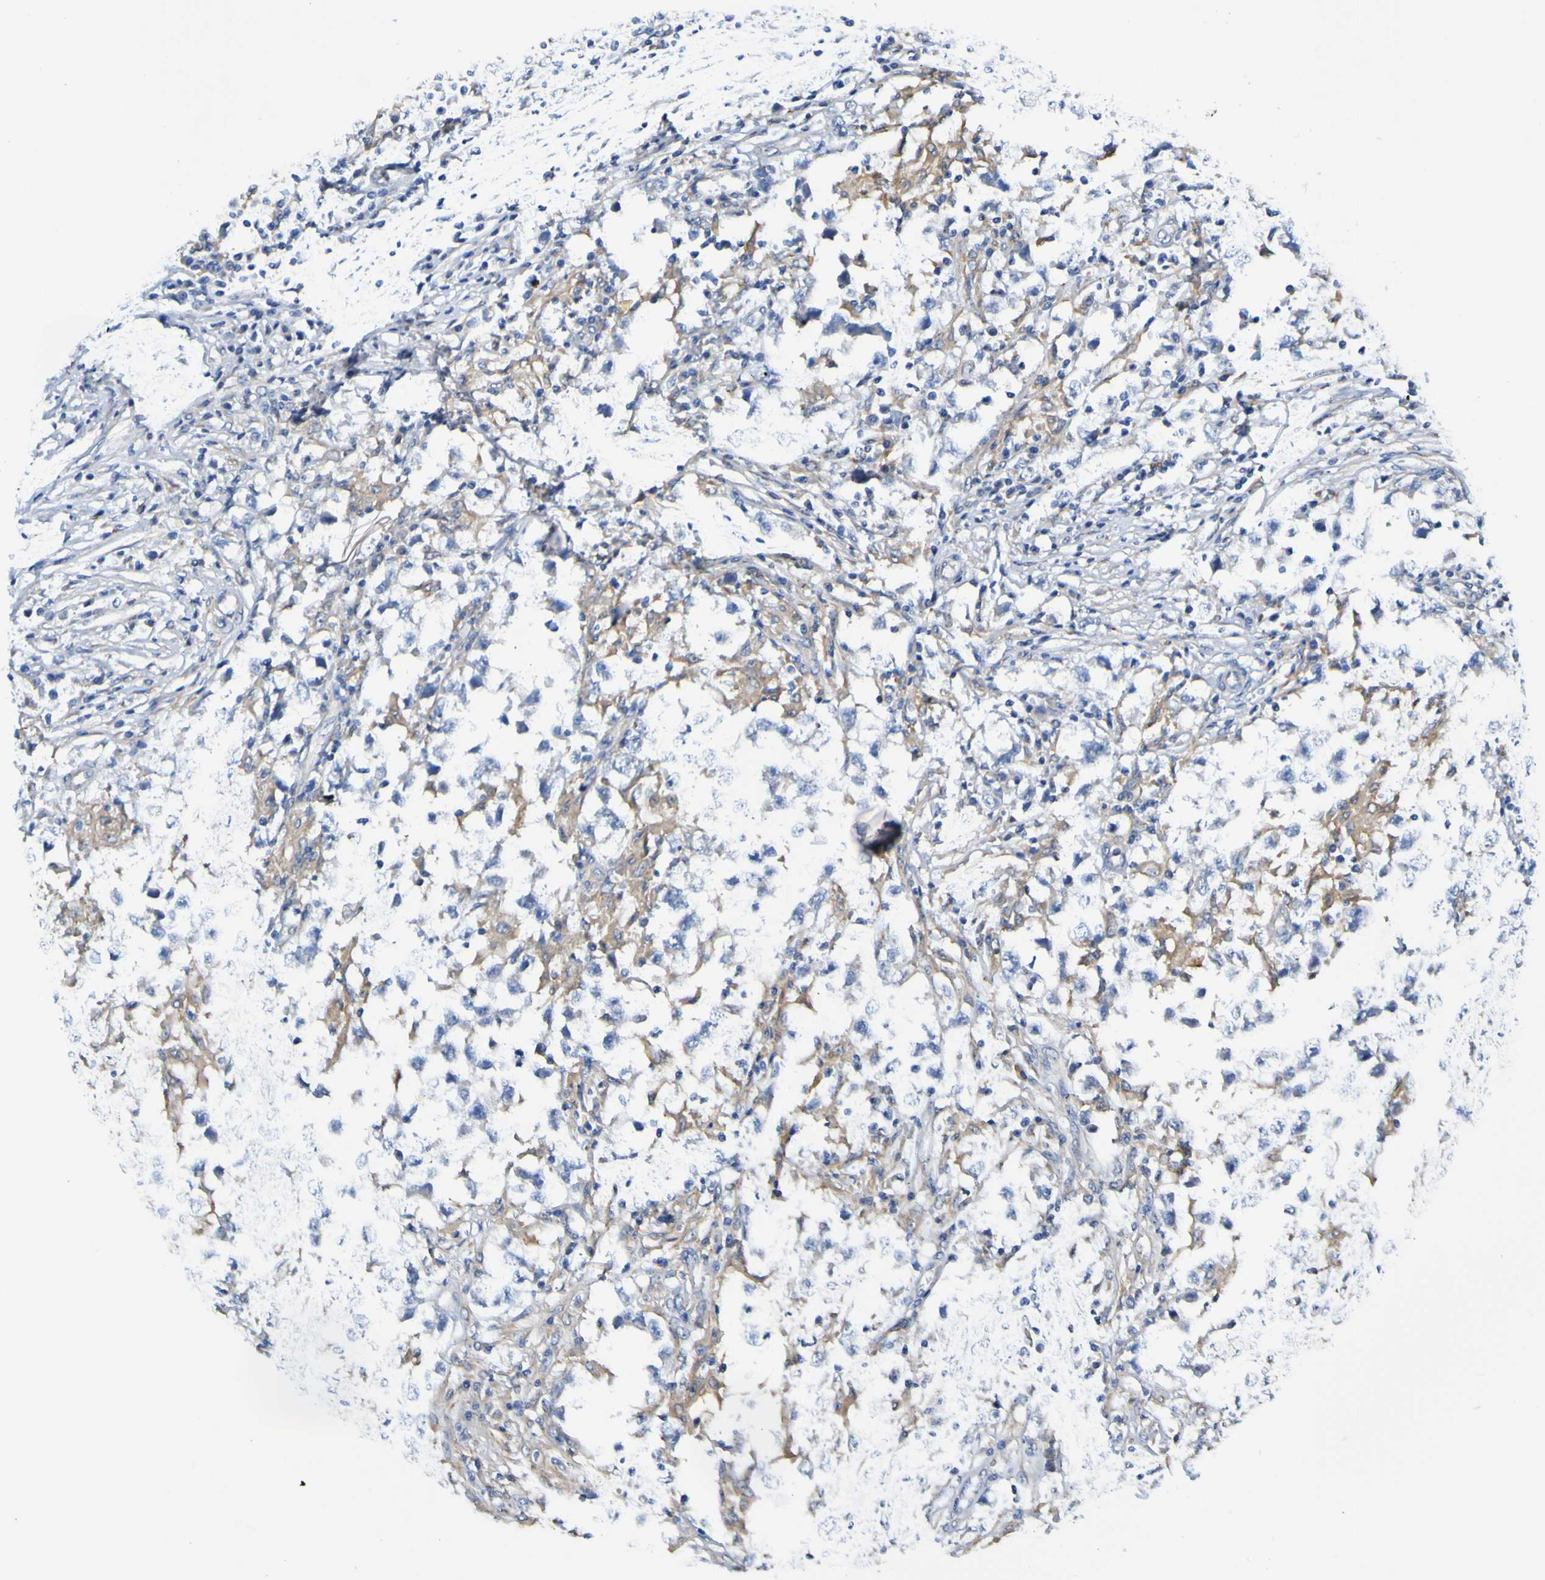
{"staining": {"intensity": "weak", "quantity": ">75%", "location": "cytoplasmic/membranous"}, "tissue": "testis cancer", "cell_type": "Tumor cells", "image_type": "cancer", "snomed": [{"axis": "morphology", "description": "Carcinoma, Embryonal, NOS"}, {"axis": "topography", "description": "Testis"}], "caption": "Immunohistochemistry histopathology image of neoplastic tissue: testis cancer (embryonal carcinoma) stained using immunohistochemistry (IHC) reveals low levels of weak protein expression localized specifically in the cytoplasmic/membranous of tumor cells, appearing as a cytoplasmic/membranous brown color.", "gene": "METAP2", "patient": {"sex": "male", "age": 21}}